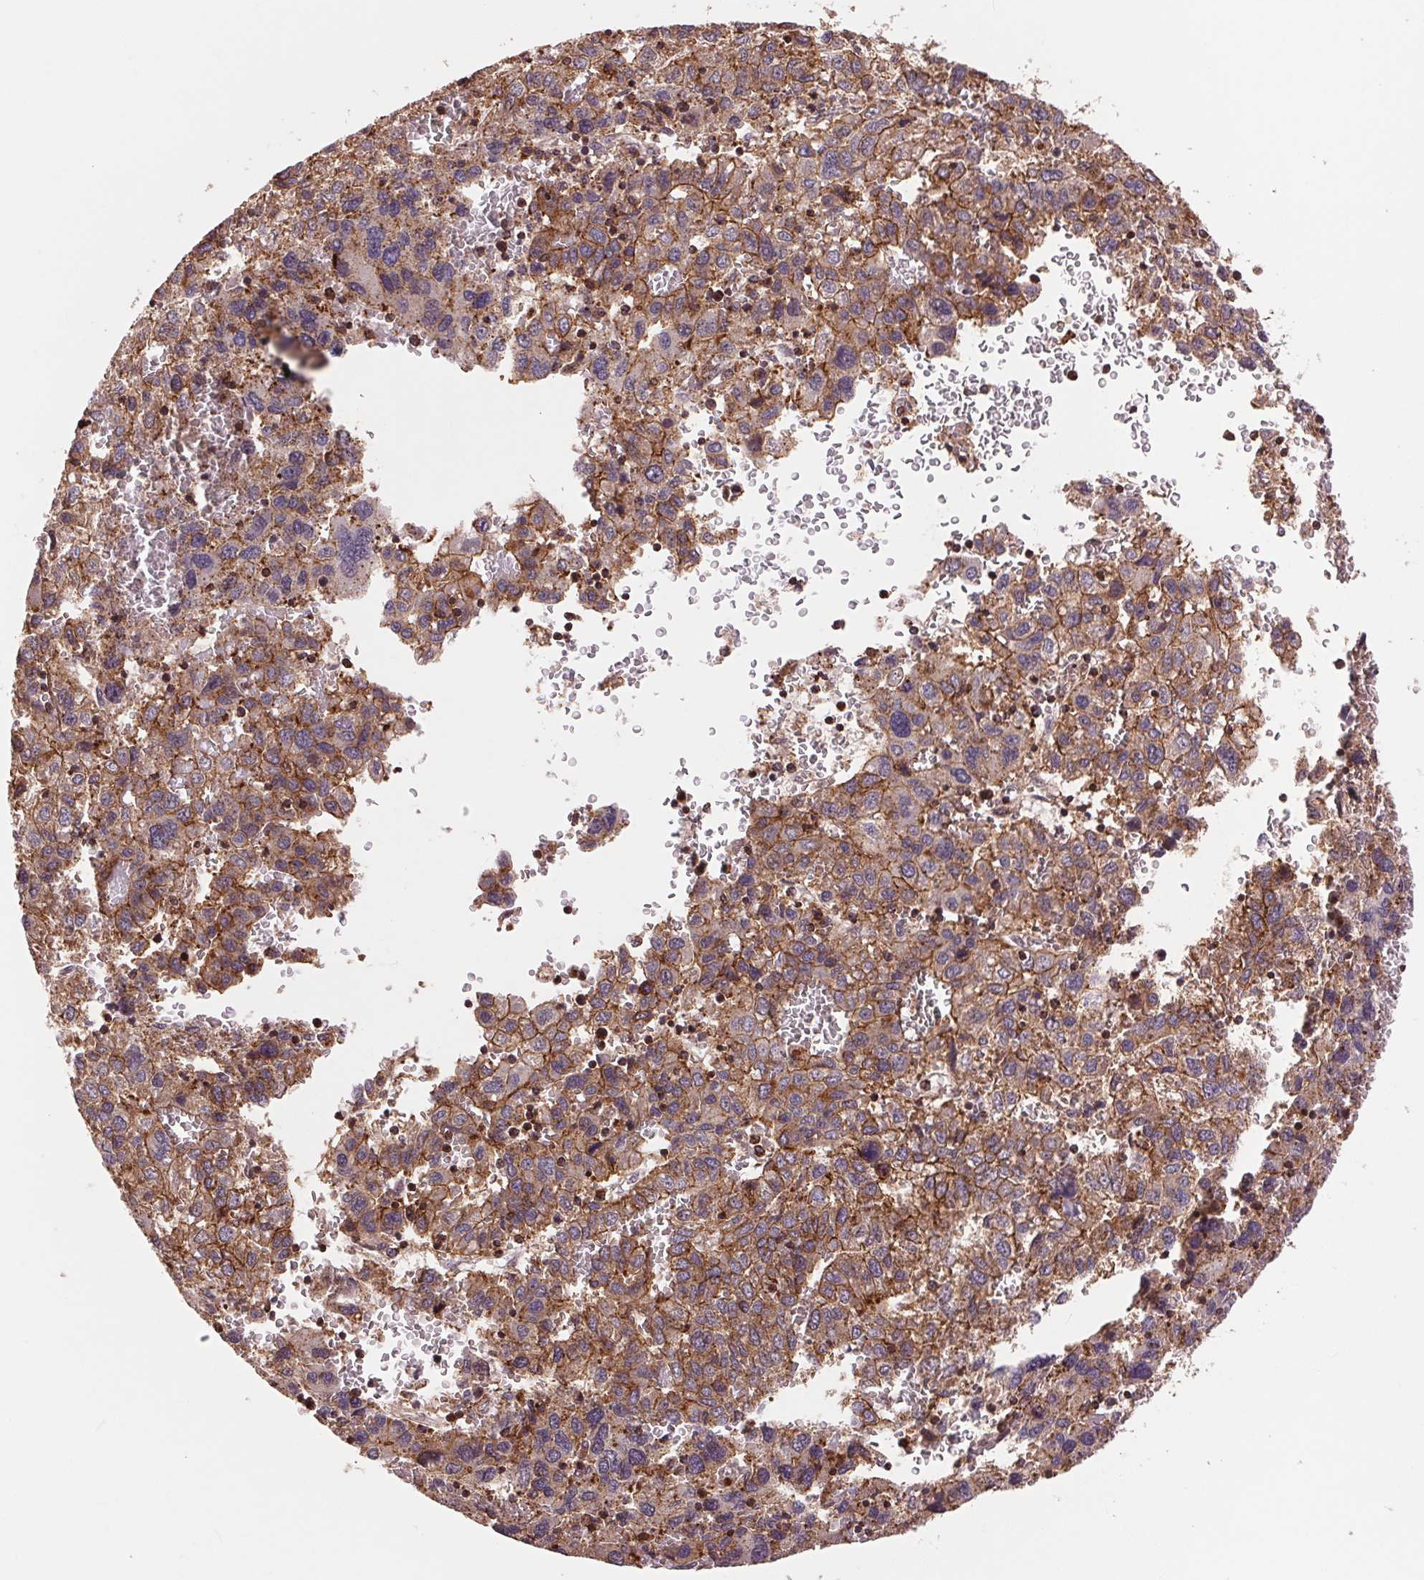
{"staining": {"intensity": "moderate", "quantity": "25%-75%", "location": "cytoplasmic/membranous"}, "tissue": "liver cancer", "cell_type": "Tumor cells", "image_type": "cancer", "snomed": [{"axis": "morphology", "description": "Carcinoma, Hepatocellular, NOS"}, {"axis": "topography", "description": "Liver"}], "caption": "Liver cancer (hepatocellular carcinoma) stained with a brown dye exhibits moderate cytoplasmic/membranous positive expression in about 25%-75% of tumor cells.", "gene": "CHMP4B", "patient": {"sex": "male", "age": 69}}